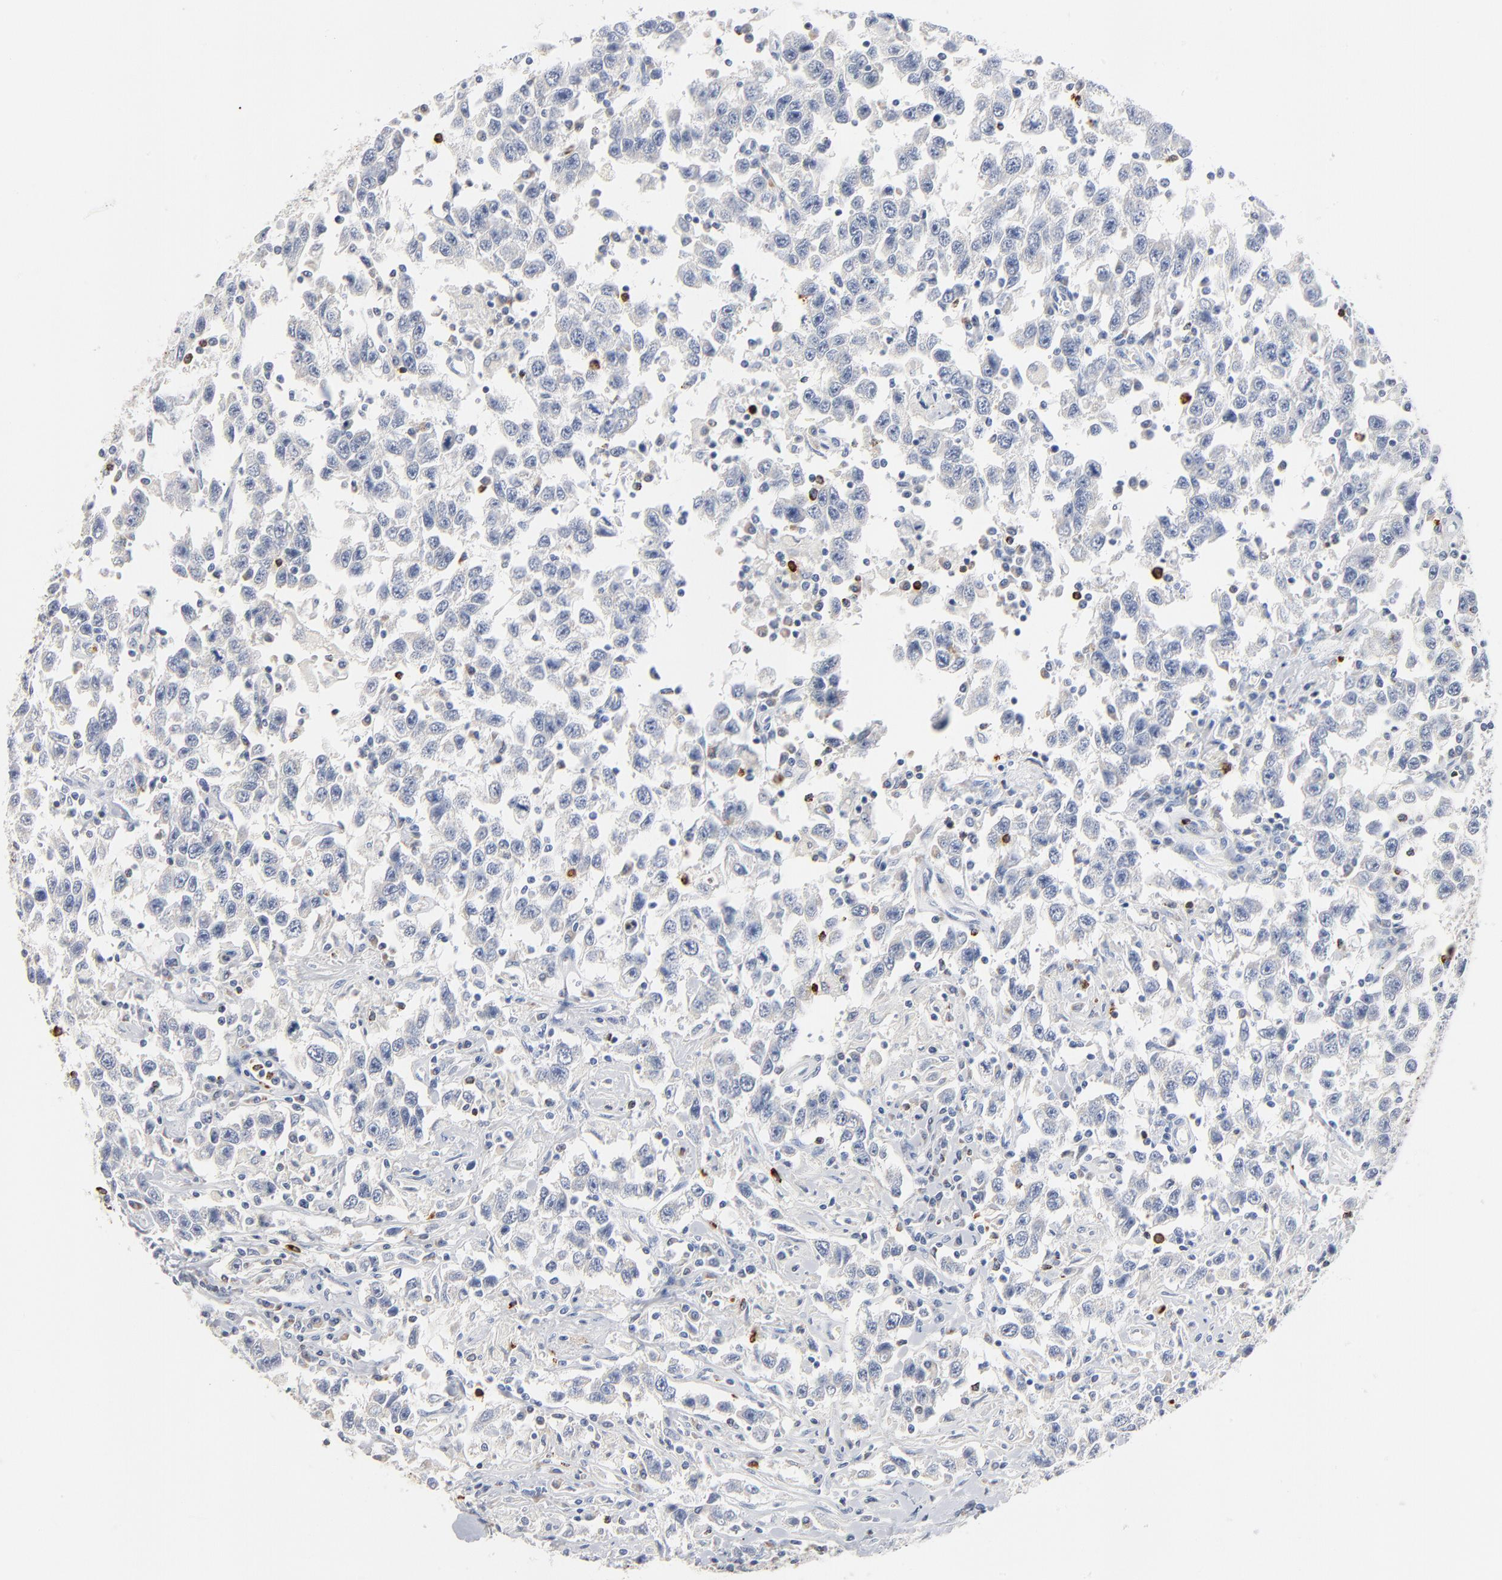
{"staining": {"intensity": "negative", "quantity": "none", "location": "none"}, "tissue": "testis cancer", "cell_type": "Tumor cells", "image_type": "cancer", "snomed": [{"axis": "morphology", "description": "Seminoma, NOS"}, {"axis": "topography", "description": "Testis"}], "caption": "IHC of human testis cancer demonstrates no expression in tumor cells.", "gene": "GZMB", "patient": {"sex": "male", "age": 41}}